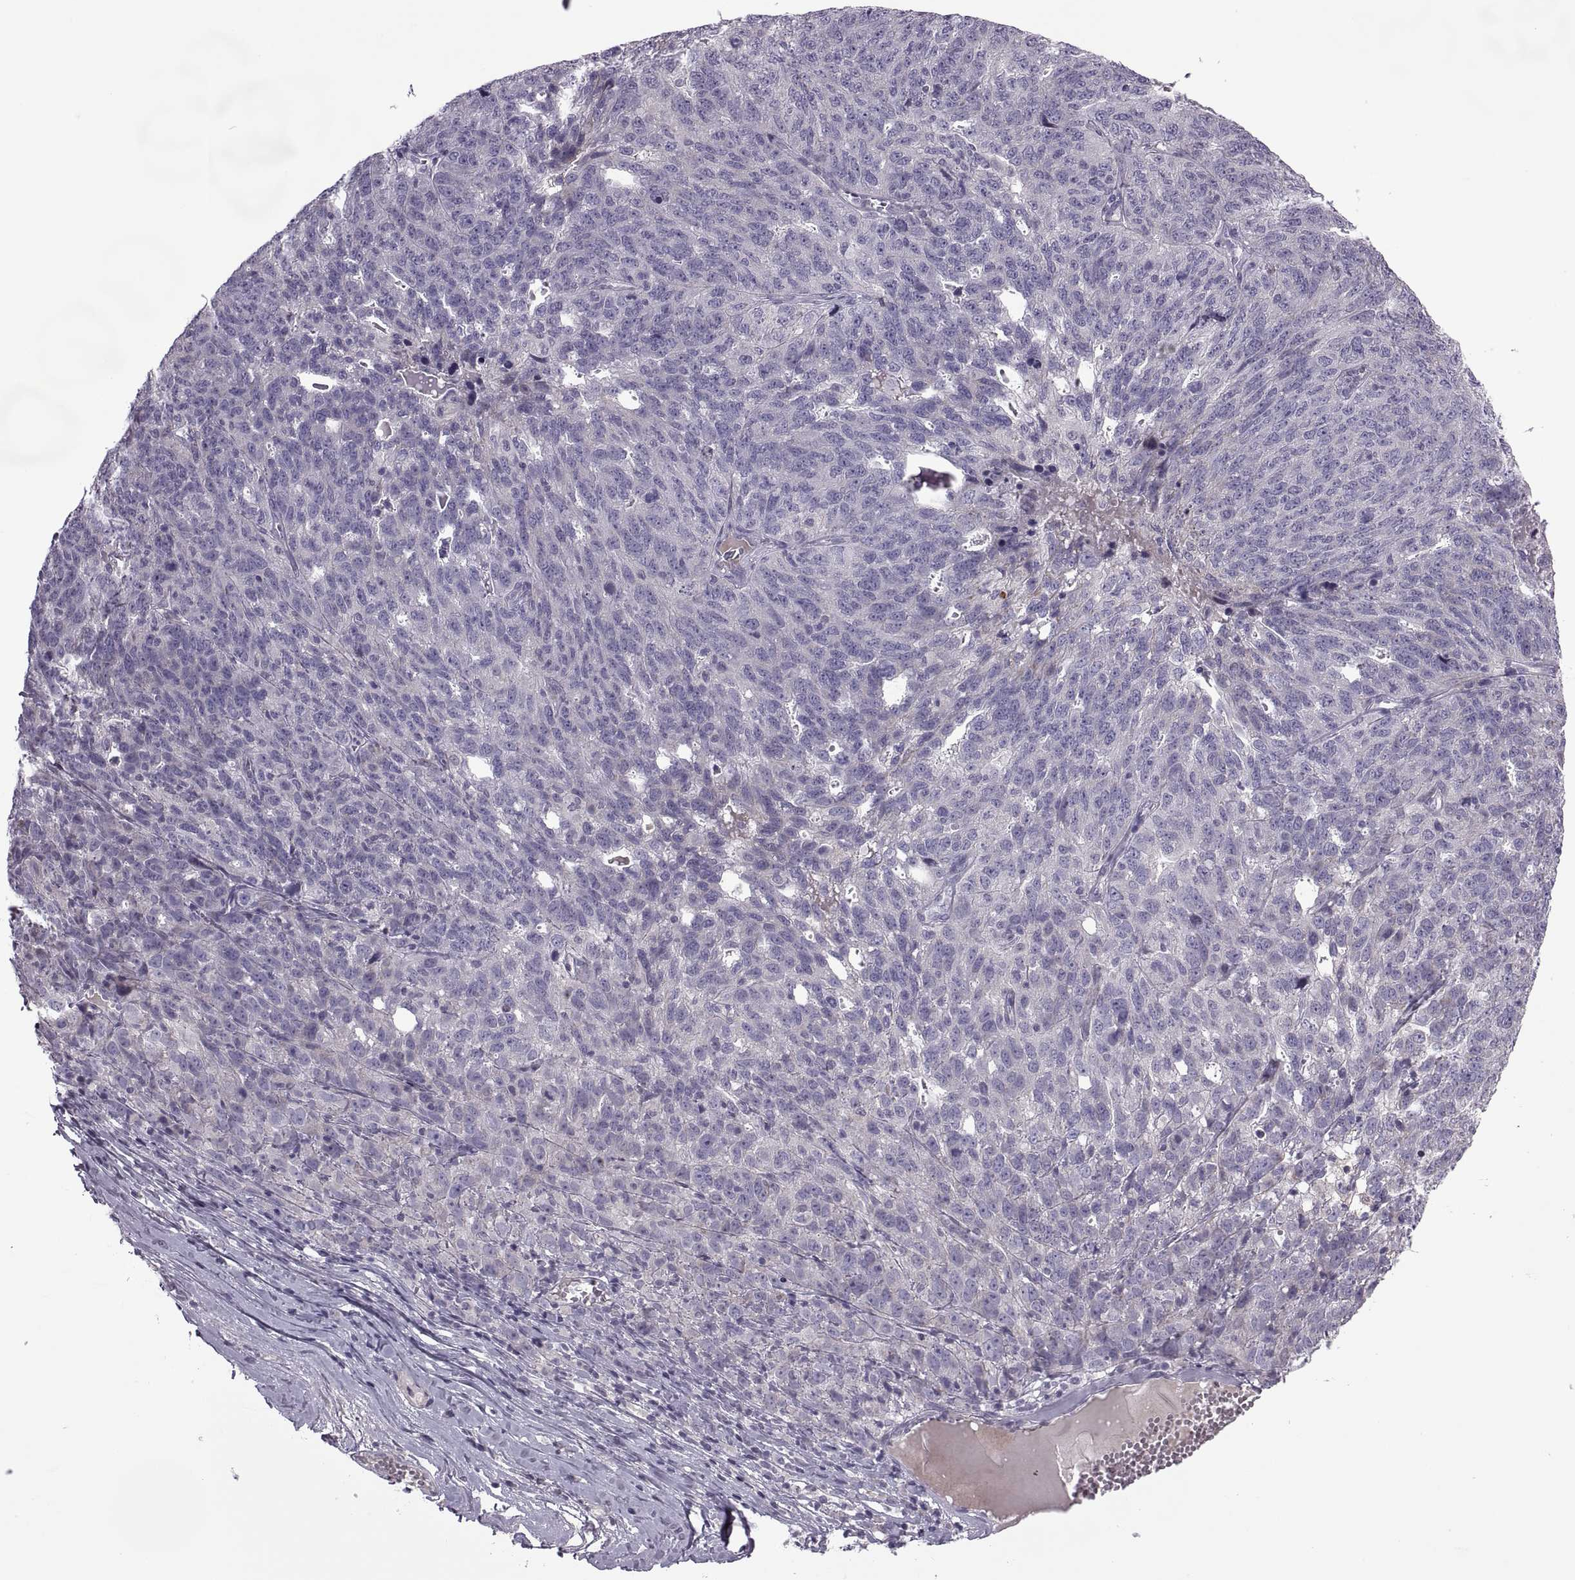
{"staining": {"intensity": "negative", "quantity": "none", "location": "none"}, "tissue": "ovarian cancer", "cell_type": "Tumor cells", "image_type": "cancer", "snomed": [{"axis": "morphology", "description": "Cystadenocarcinoma, serous, NOS"}, {"axis": "topography", "description": "Ovary"}], "caption": "Immunohistochemical staining of human ovarian cancer shows no significant staining in tumor cells.", "gene": "ODF3", "patient": {"sex": "female", "age": 71}}